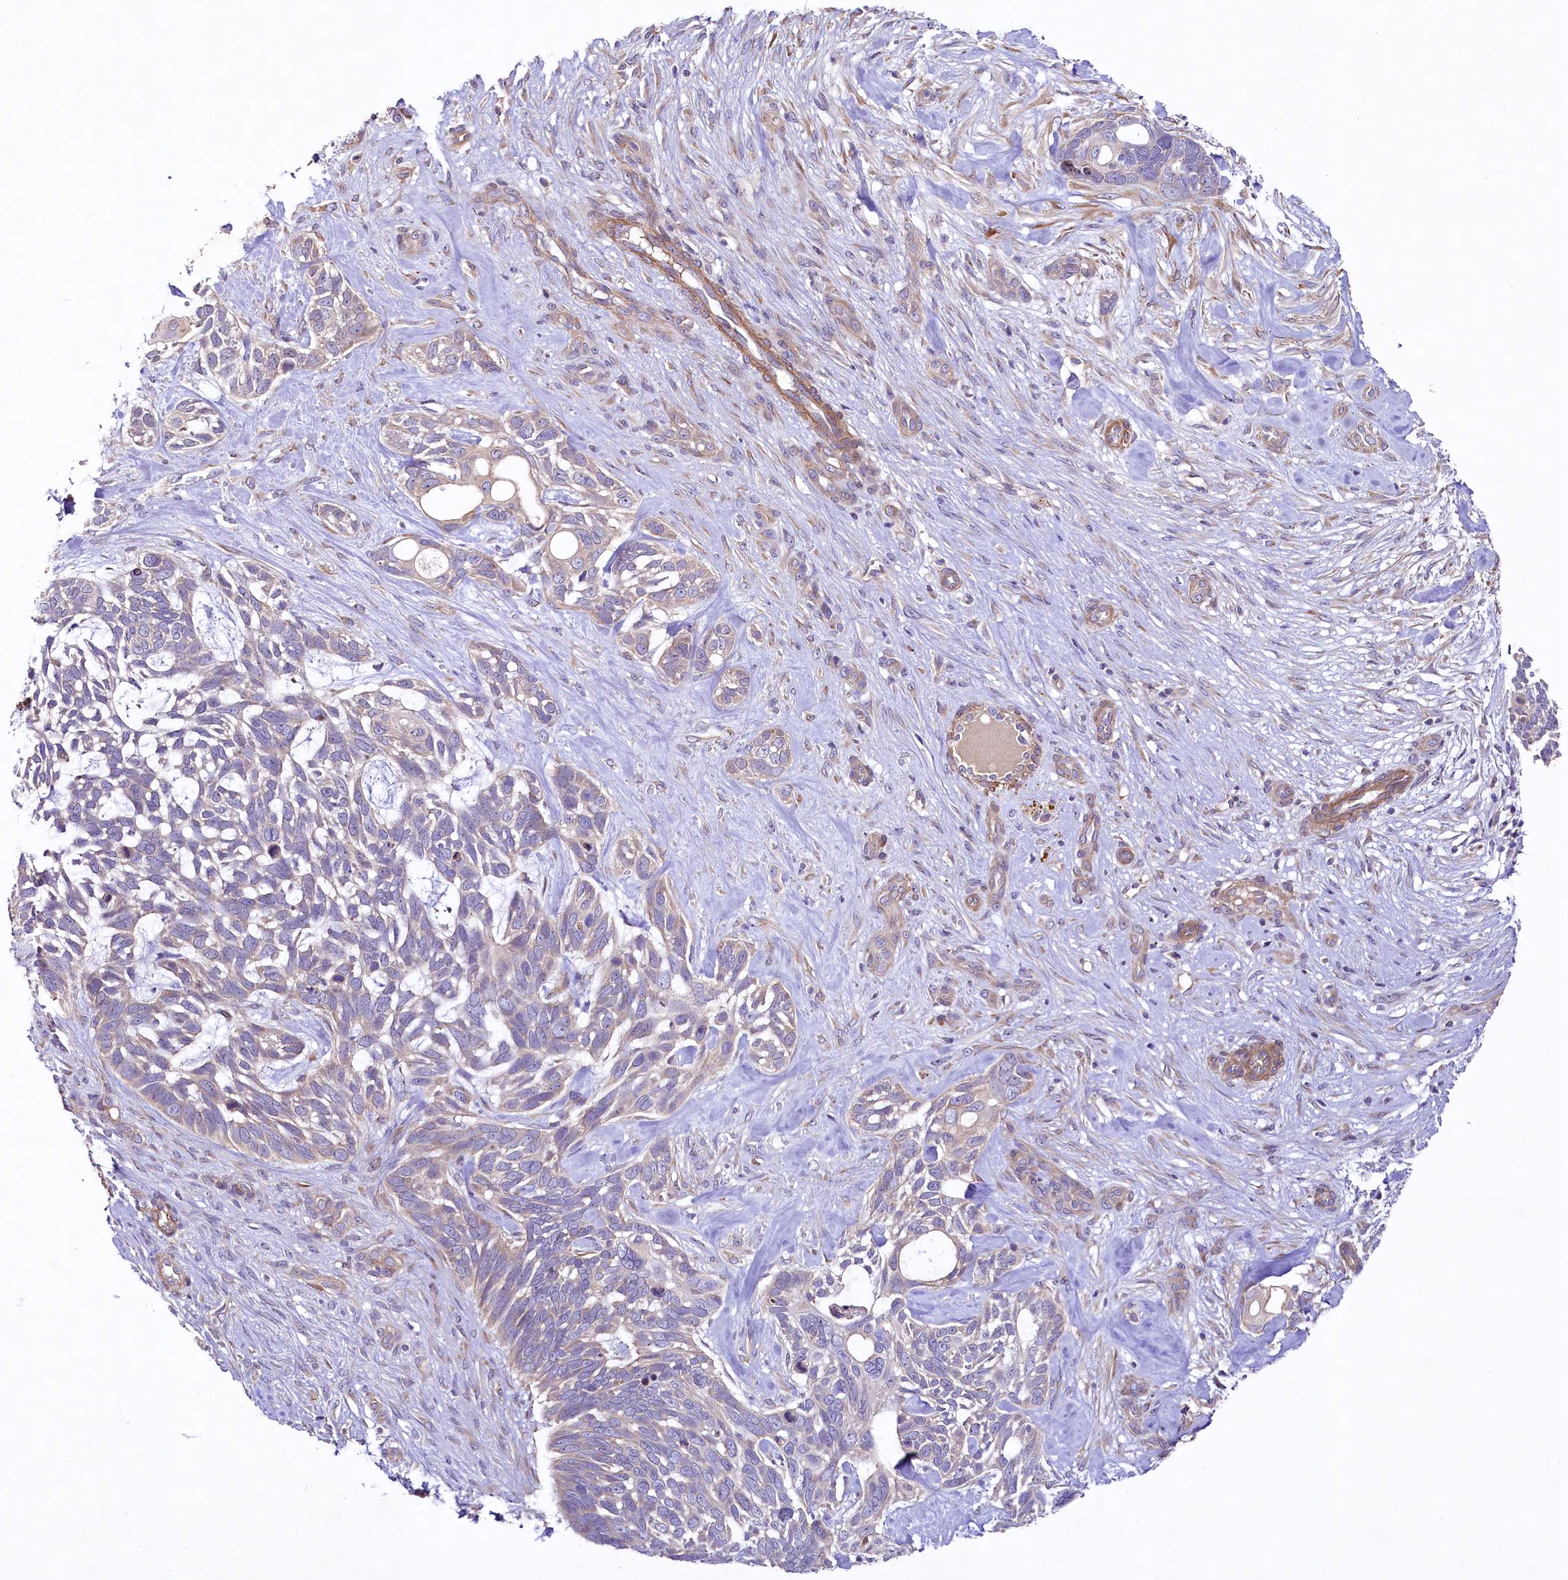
{"staining": {"intensity": "weak", "quantity": "<25%", "location": "cytoplasmic/membranous"}, "tissue": "skin cancer", "cell_type": "Tumor cells", "image_type": "cancer", "snomed": [{"axis": "morphology", "description": "Basal cell carcinoma"}, {"axis": "topography", "description": "Skin"}], "caption": "This is an immunohistochemistry (IHC) photomicrograph of human skin basal cell carcinoma. There is no positivity in tumor cells.", "gene": "VPS11", "patient": {"sex": "male", "age": 88}}